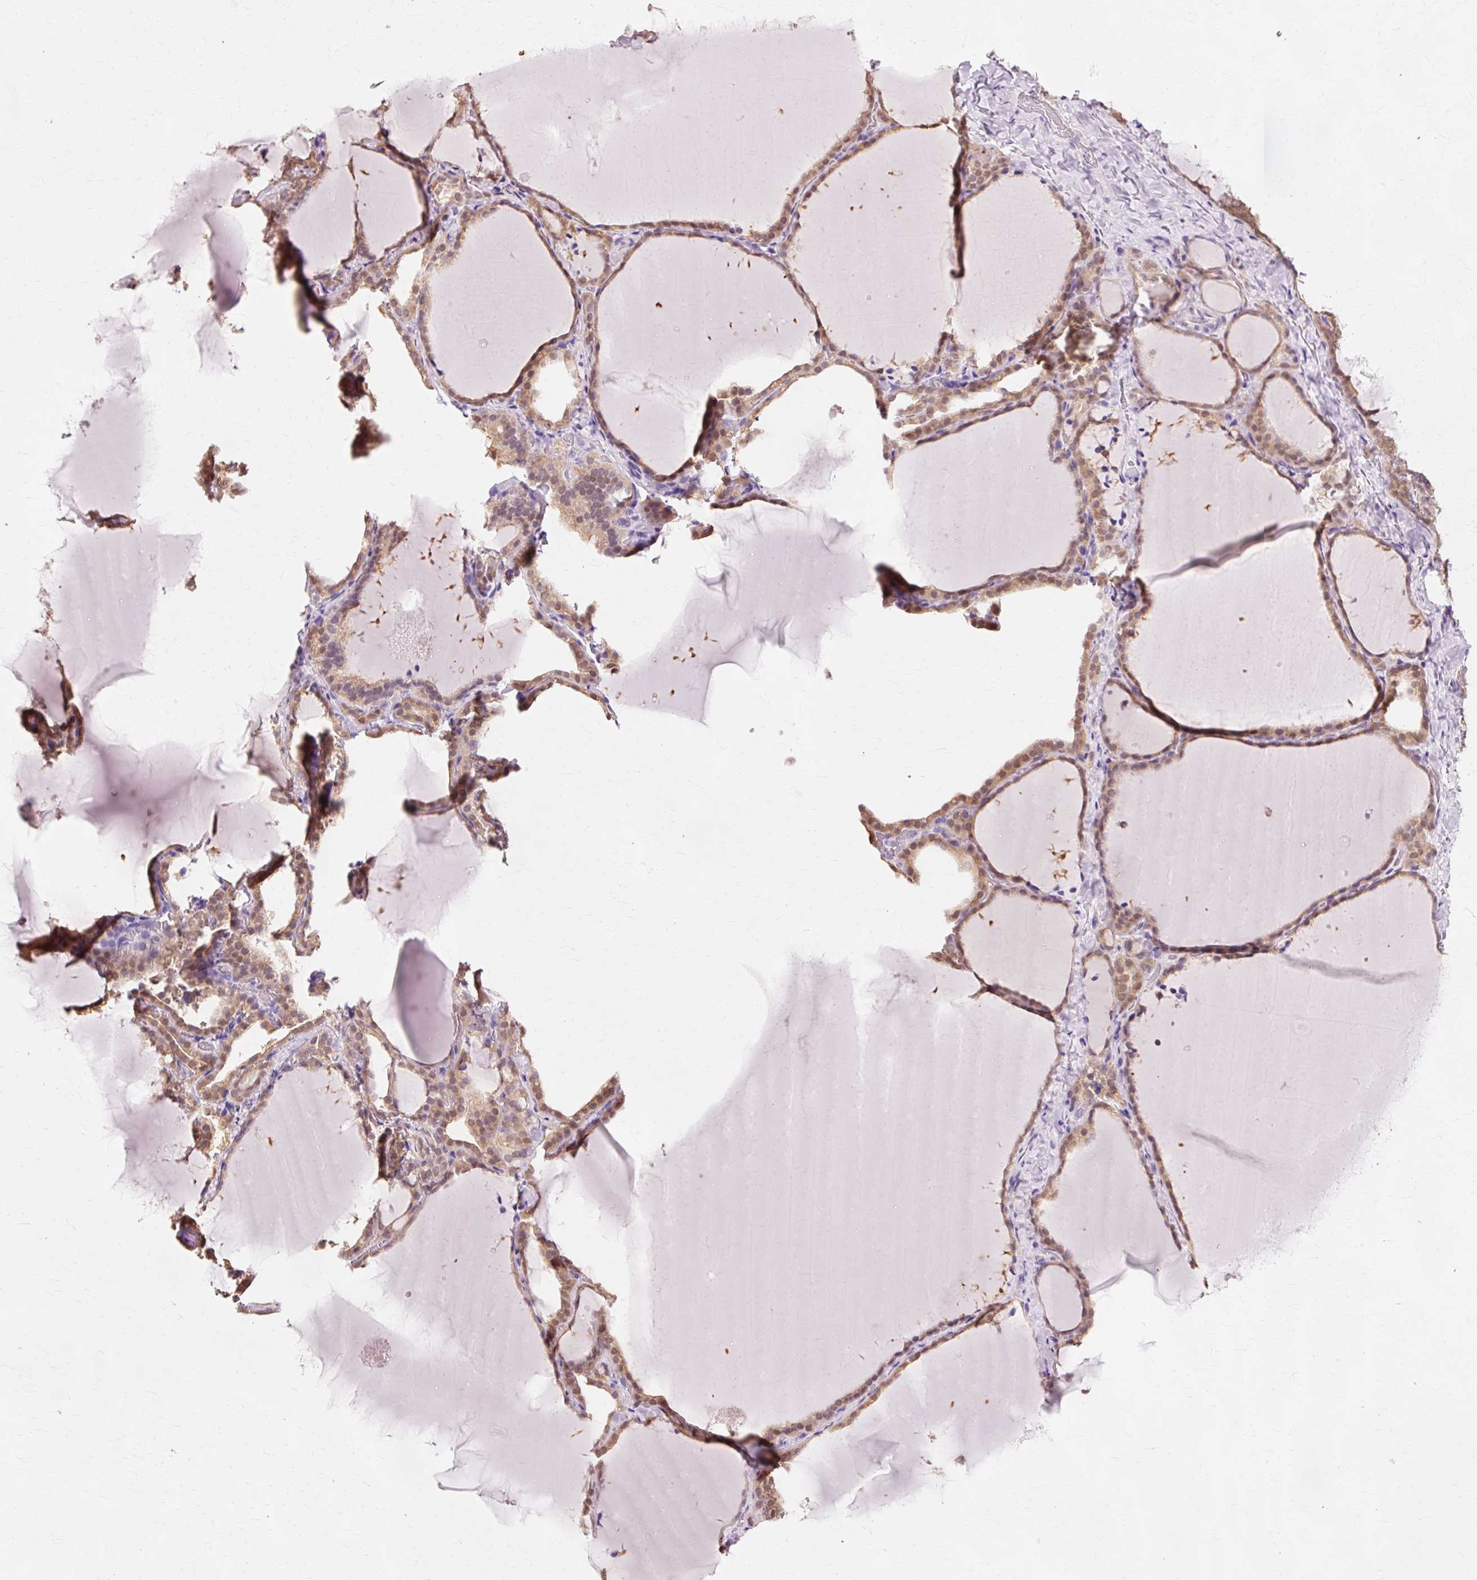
{"staining": {"intensity": "moderate", "quantity": ">75%", "location": "cytoplasmic/membranous,nuclear"}, "tissue": "thyroid gland", "cell_type": "Glandular cells", "image_type": "normal", "snomed": [{"axis": "morphology", "description": "Normal tissue, NOS"}, {"axis": "topography", "description": "Thyroid gland"}], "caption": "Benign thyroid gland shows moderate cytoplasmic/membranous,nuclear staining in about >75% of glandular cells.", "gene": "VN1R2", "patient": {"sex": "female", "age": 22}}